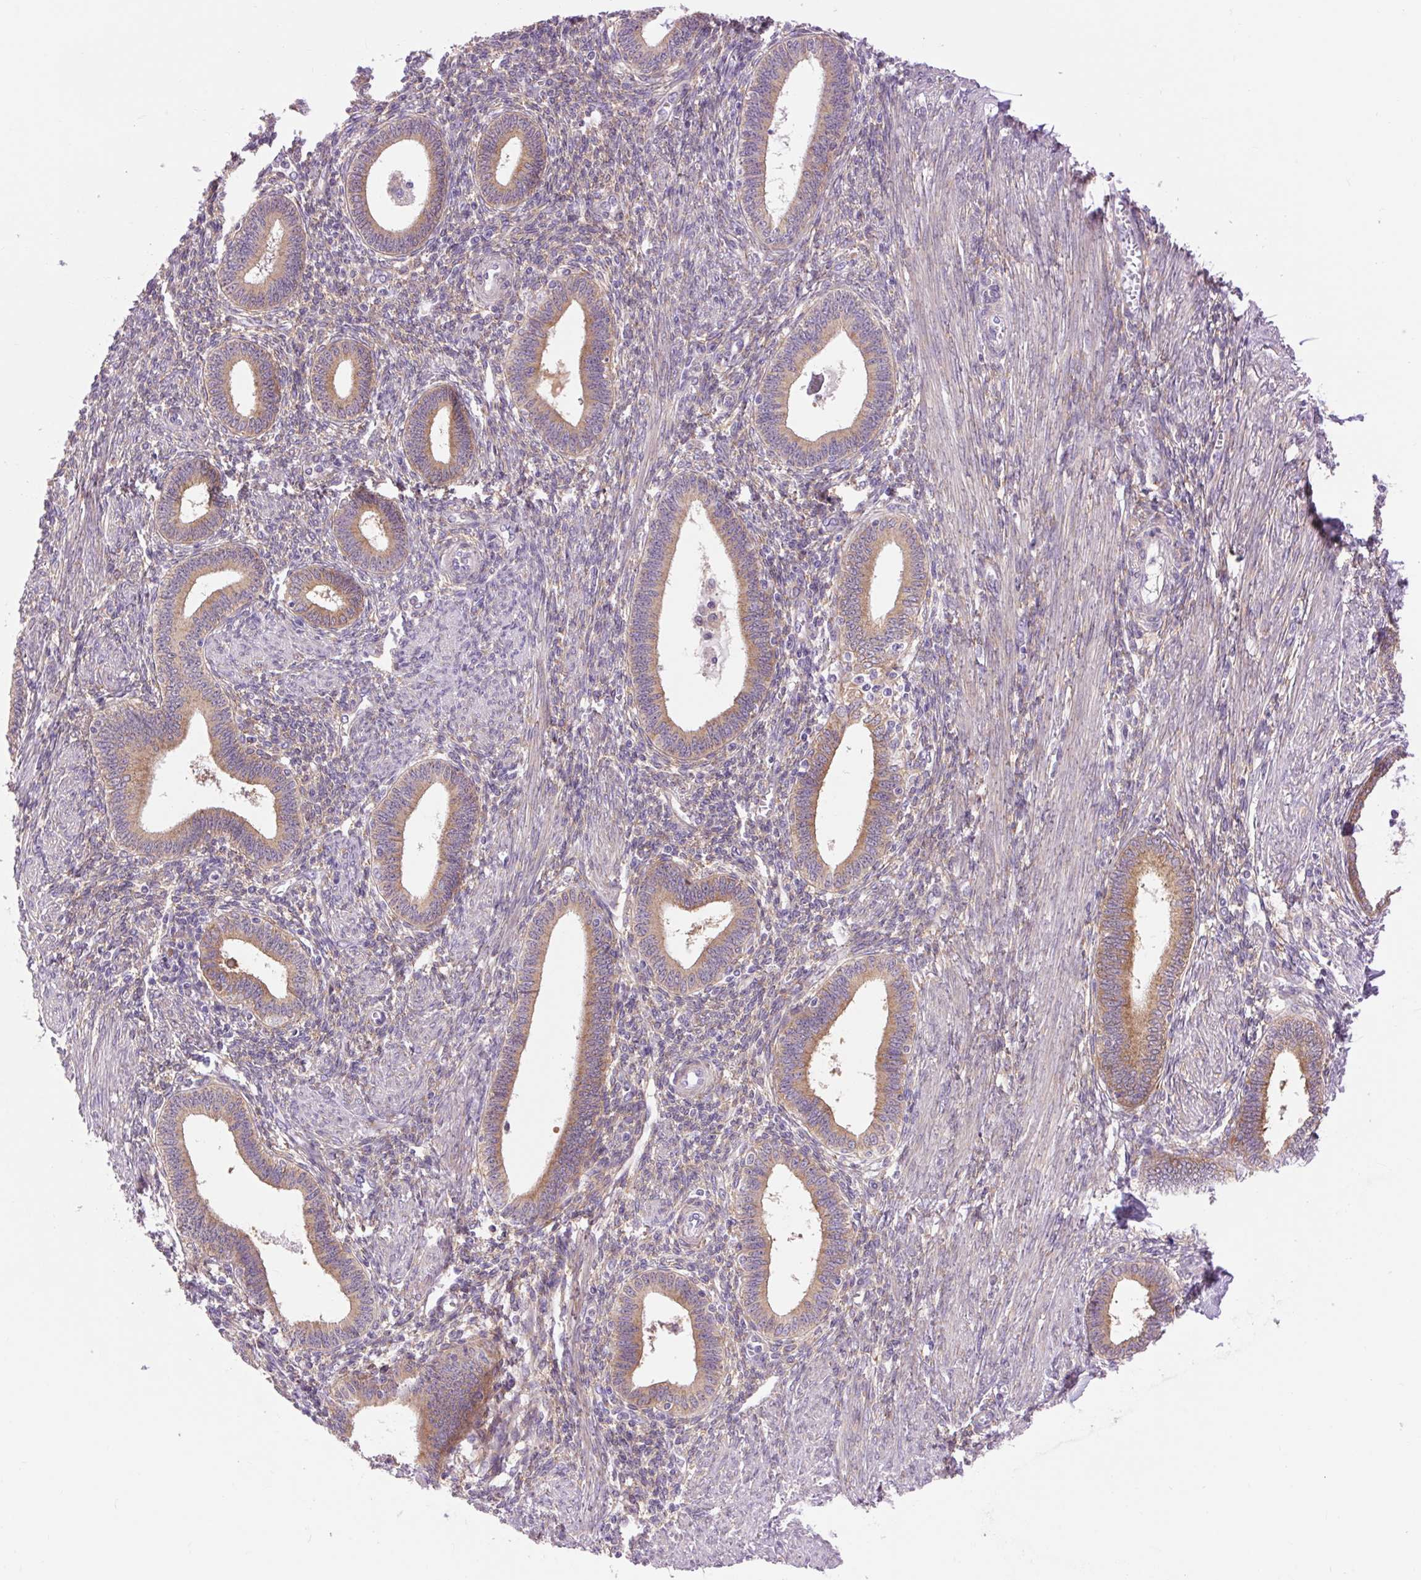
{"staining": {"intensity": "weak", "quantity": "<25%", "location": "cytoplasmic/membranous"}, "tissue": "endometrium", "cell_type": "Cells in endometrial stroma", "image_type": "normal", "snomed": [{"axis": "morphology", "description": "Normal tissue, NOS"}, {"axis": "topography", "description": "Endometrium"}], "caption": "The photomicrograph demonstrates no staining of cells in endometrial stroma in benign endometrium. Brightfield microscopy of IHC stained with DAB (3,3'-diaminobenzidine) (brown) and hematoxylin (blue), captured at high magnification.", "gene": "SOWAHC", "patient": {"sex": "female", "age": 42}}